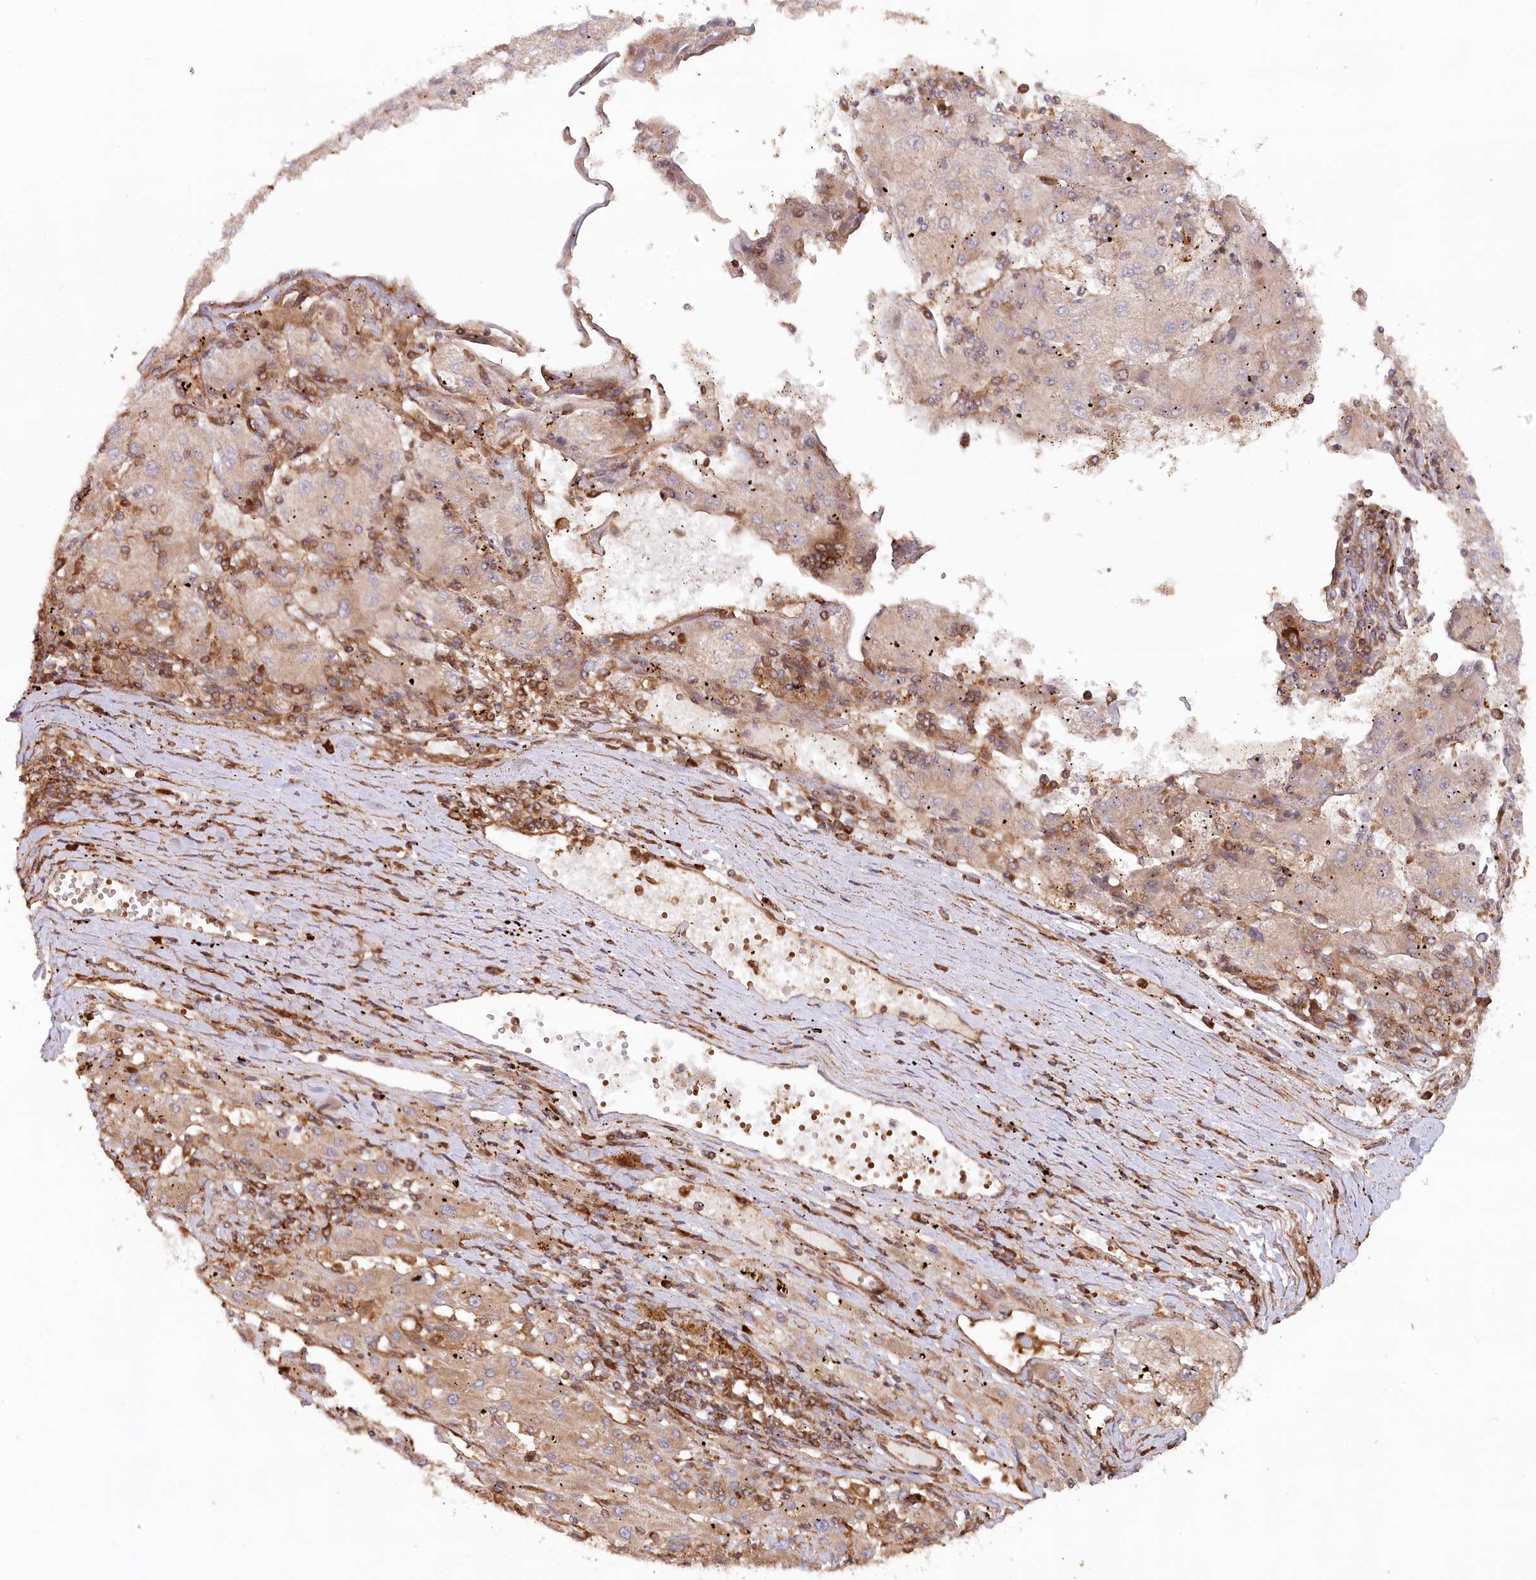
{"staining": {"intensity": "weak", "quantity": ">75%", "location": "cytoplasmic/membranous"}, "tissue": "liver cancer", "cell_type": "Tumor cells", "image_type": "cancer", "snomed": [{"axis": "morphology", "description": "Carcinoma, Hepatocellular, NOS"}, {"axis": "topography", "description": "Liver"}], "caption": "Immunohistochemistry image of liver cancer stained for a protein (brown), which exhibits low levels of weak cytoplasmic/membranous staining in about >75% of tumor cells.", "gene": "PAIP2", "patient": {"sex": "male", "age": 72}}